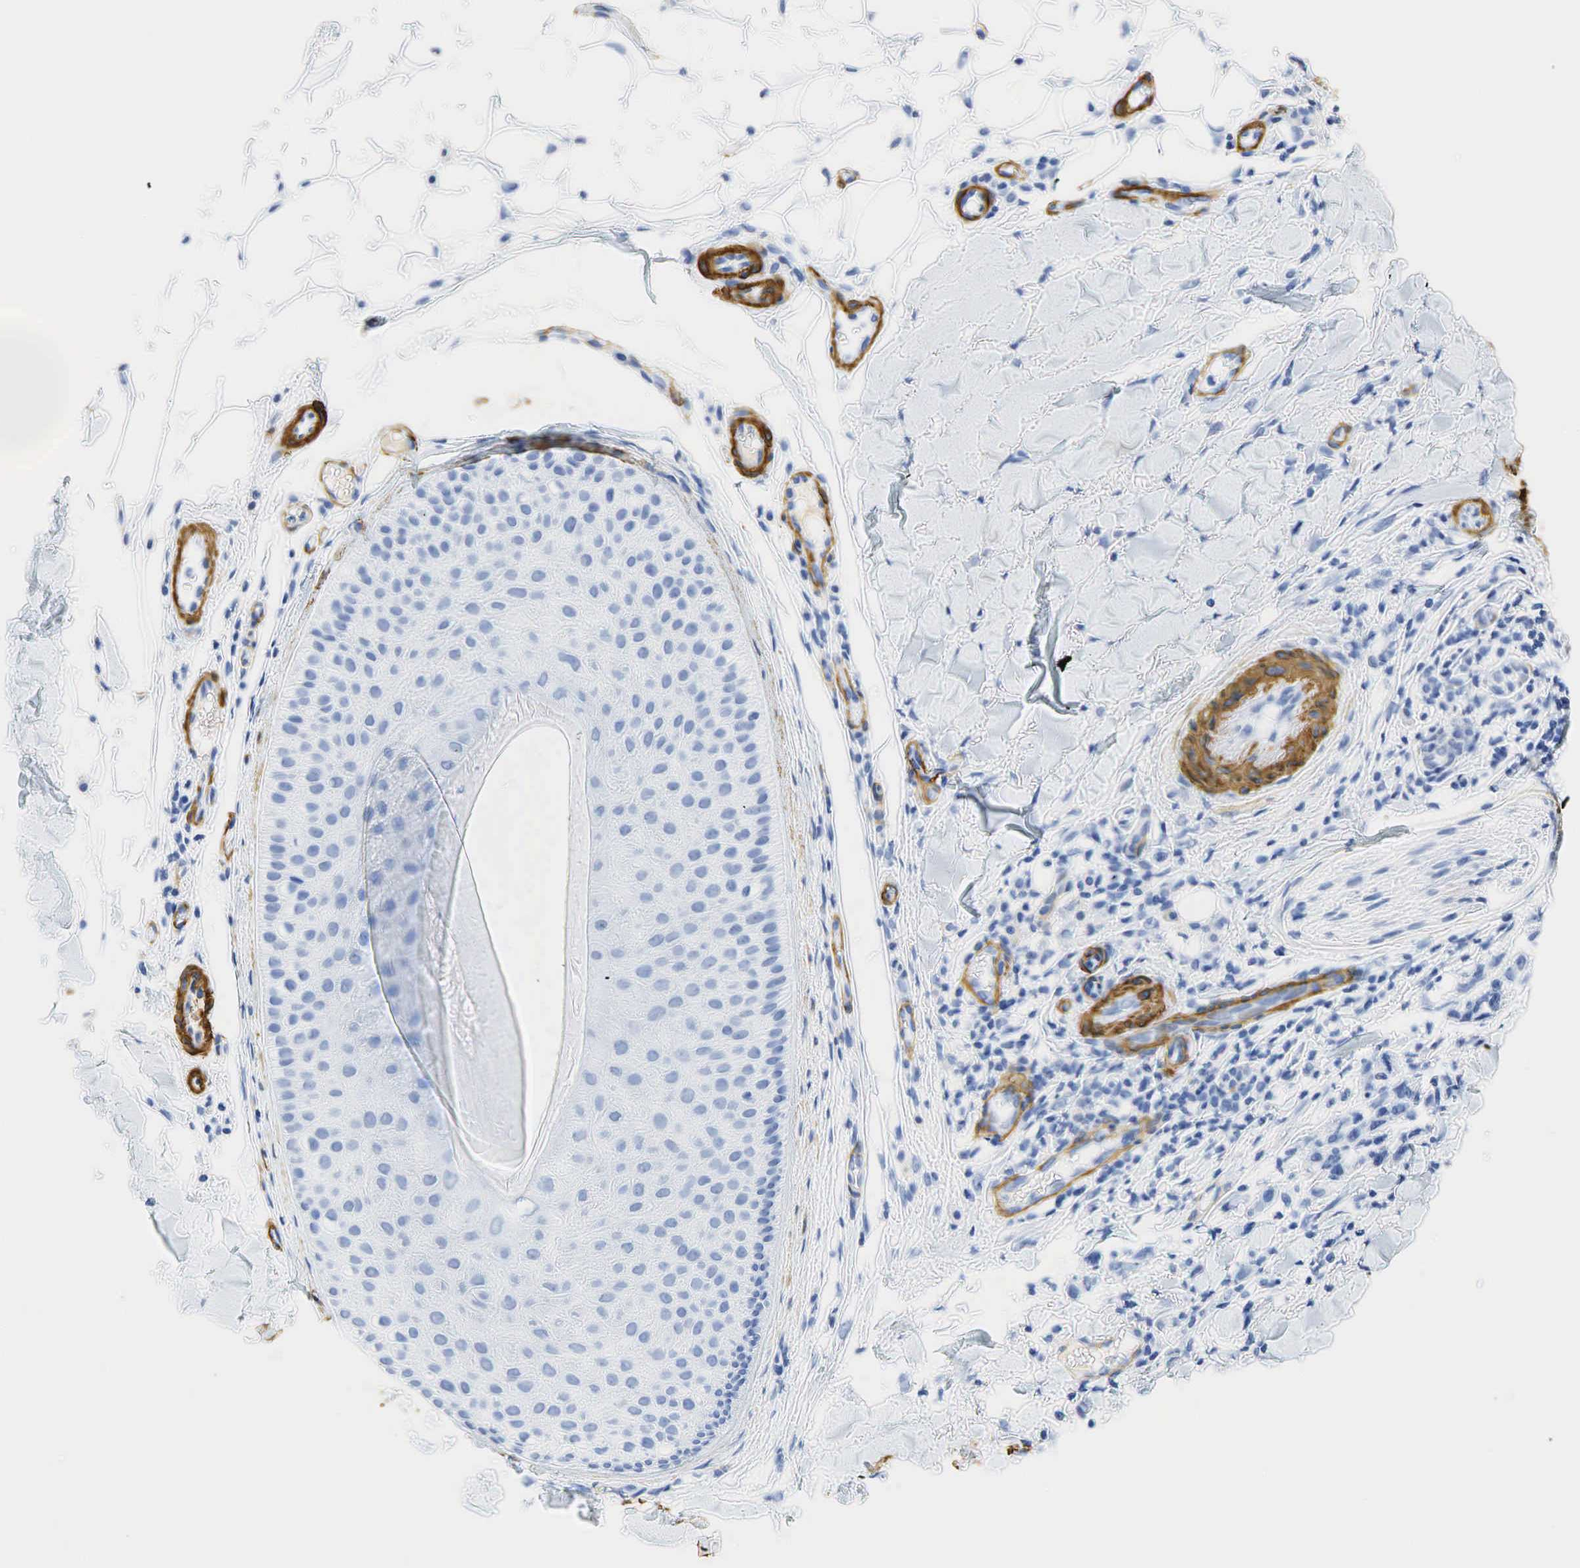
{"staining": {"intensity": "negative", "quantity": "none", "location": "none"}, "tissue": "skin cancer", "cell_type": "Tumor cells", "image_type": "cancer", "snomed": [{"axis": "morphology", "description": "Squamous cell carcinoma, NOS"}, {"axis": "topography", "description": "Skin"}], "caption": "This histopathology image is of skin cancer (squamous cell carcinoma) stained with IHC to label a protein in brown with the nuclei are counter-stained blue. There is no expression in tumor cells.", "gene": "ACTA1", "patient": {"sex": "male", "age": 77}}